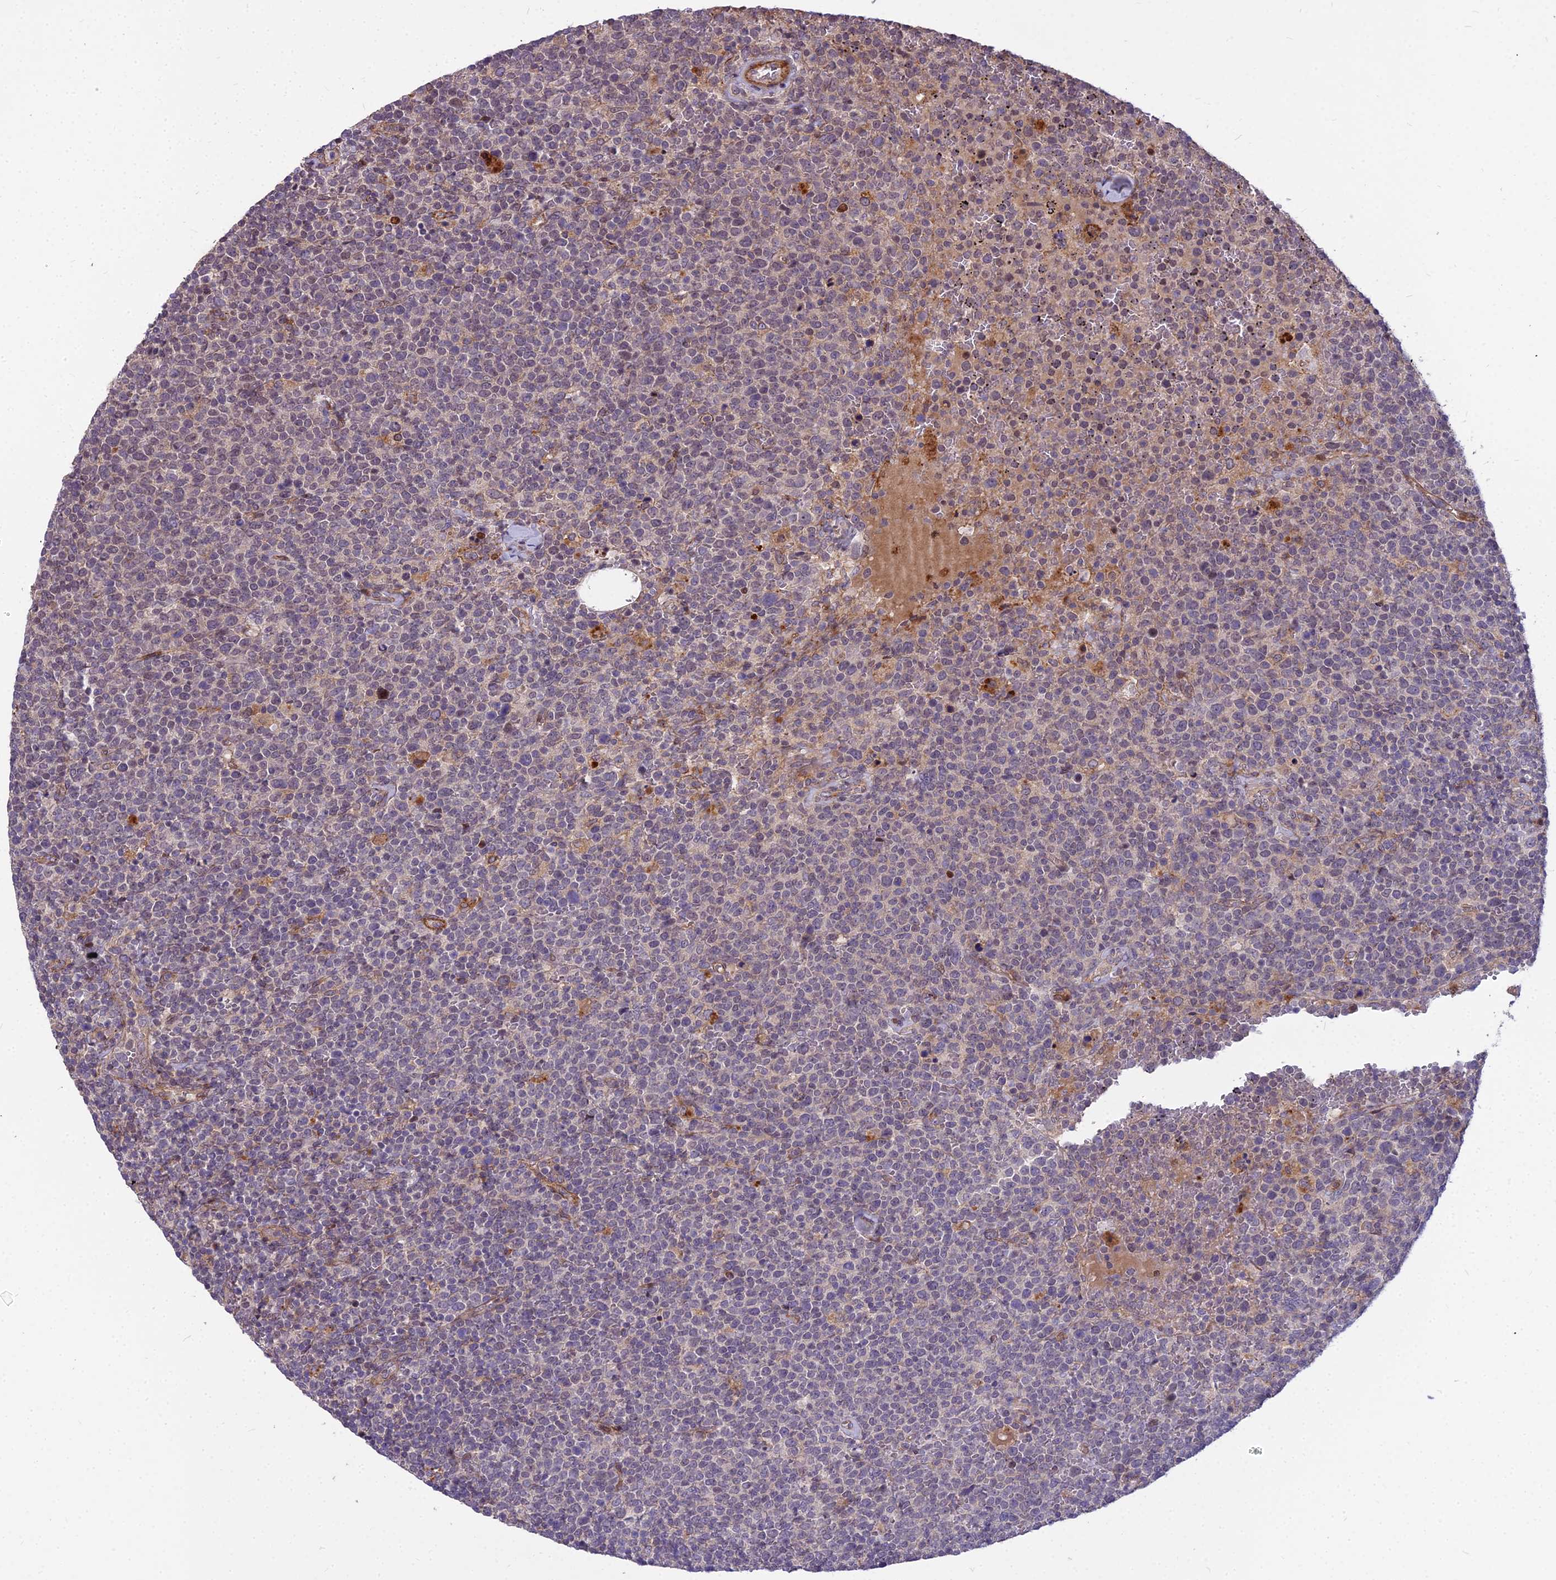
{"staining": {"intensity": "negative", "quantity": "none", "location": "none"}, "tissue": "lymphoma", "cell_type": "Tumor cells", "image_type": "cancer", "snomed": [{"axis": "morphology", "description": "Malignant lymphoma, non-Hodgkin's type, High grade"}, {"axis": "topography", "description": "Lymph node"}], "caption": "An image of human malignant lymphoma, non-Hodgkin's type (high-grade) is negative for staining in tumor cells. (DAB (3,3'-diaminobenzidine) immunohistochemistry, high magnification).", "gene": "GLYATL3", "patient": {"sex": "male", "age": 61}}